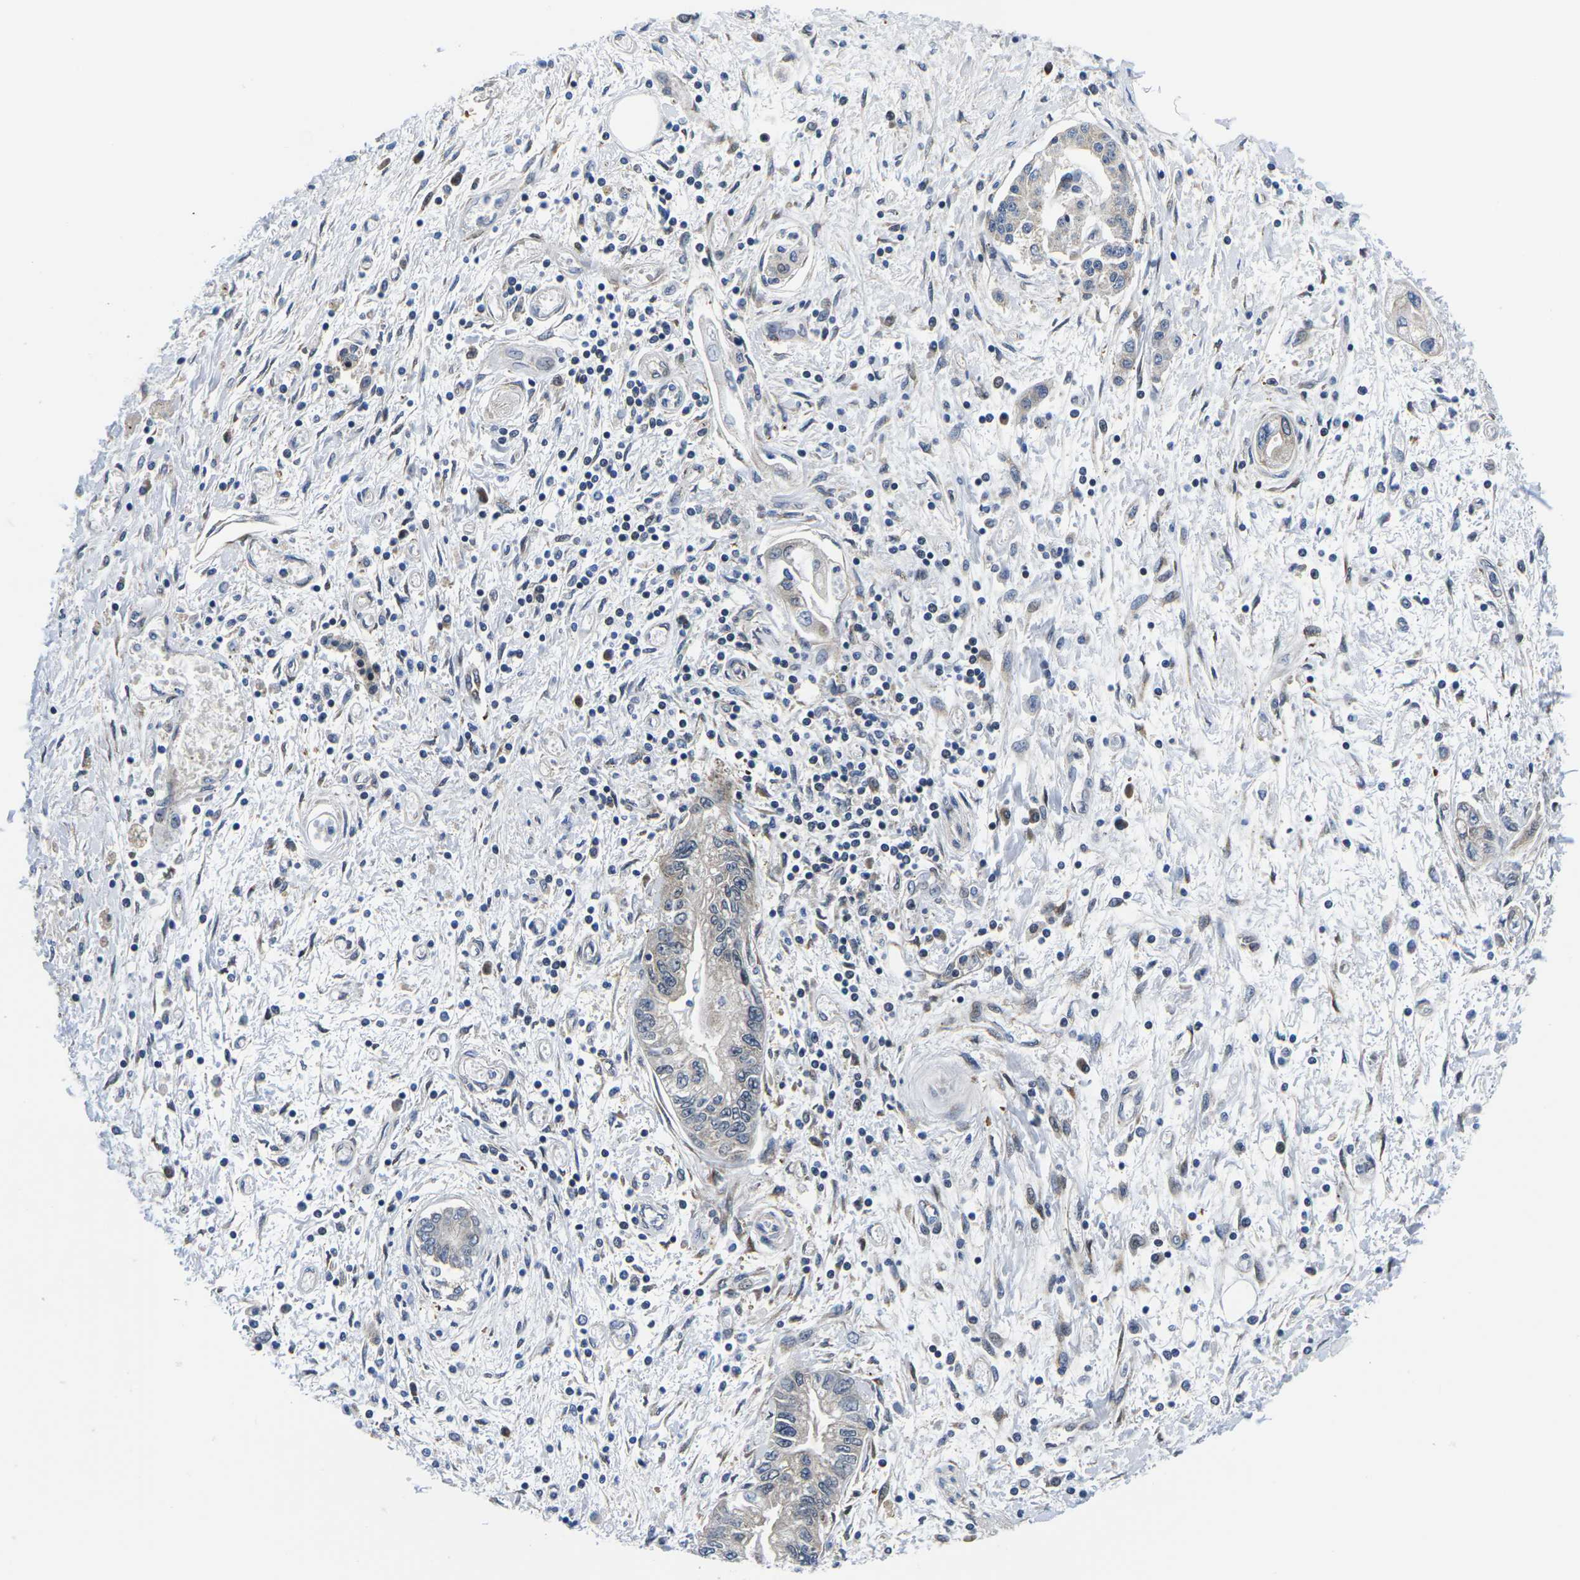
{"staining": {"intensity": "moderate", "quantity": "25%-75%", "location": "cytoplasmic/membranous"}, "tissue": "pancreatic cancer", "cell_type": "Tumor cells", "image_type": "cancer", "snomed": [{"axis": "morphology", "description": "Adenocarcinoma, NOS"}, {"axis": "topography", "description": "Pancreas"}], "caption": "This micrograph exhibits pancreatic cancer stained with immunohistochemistry to label a protein in brown. The cytoplasmic/membranous of tumor cells show moderate positivity for the protein. Nuclei are counter-stained blue.", "gene": "EIF4E", "patient": {"sex": "male", "age": 56}}